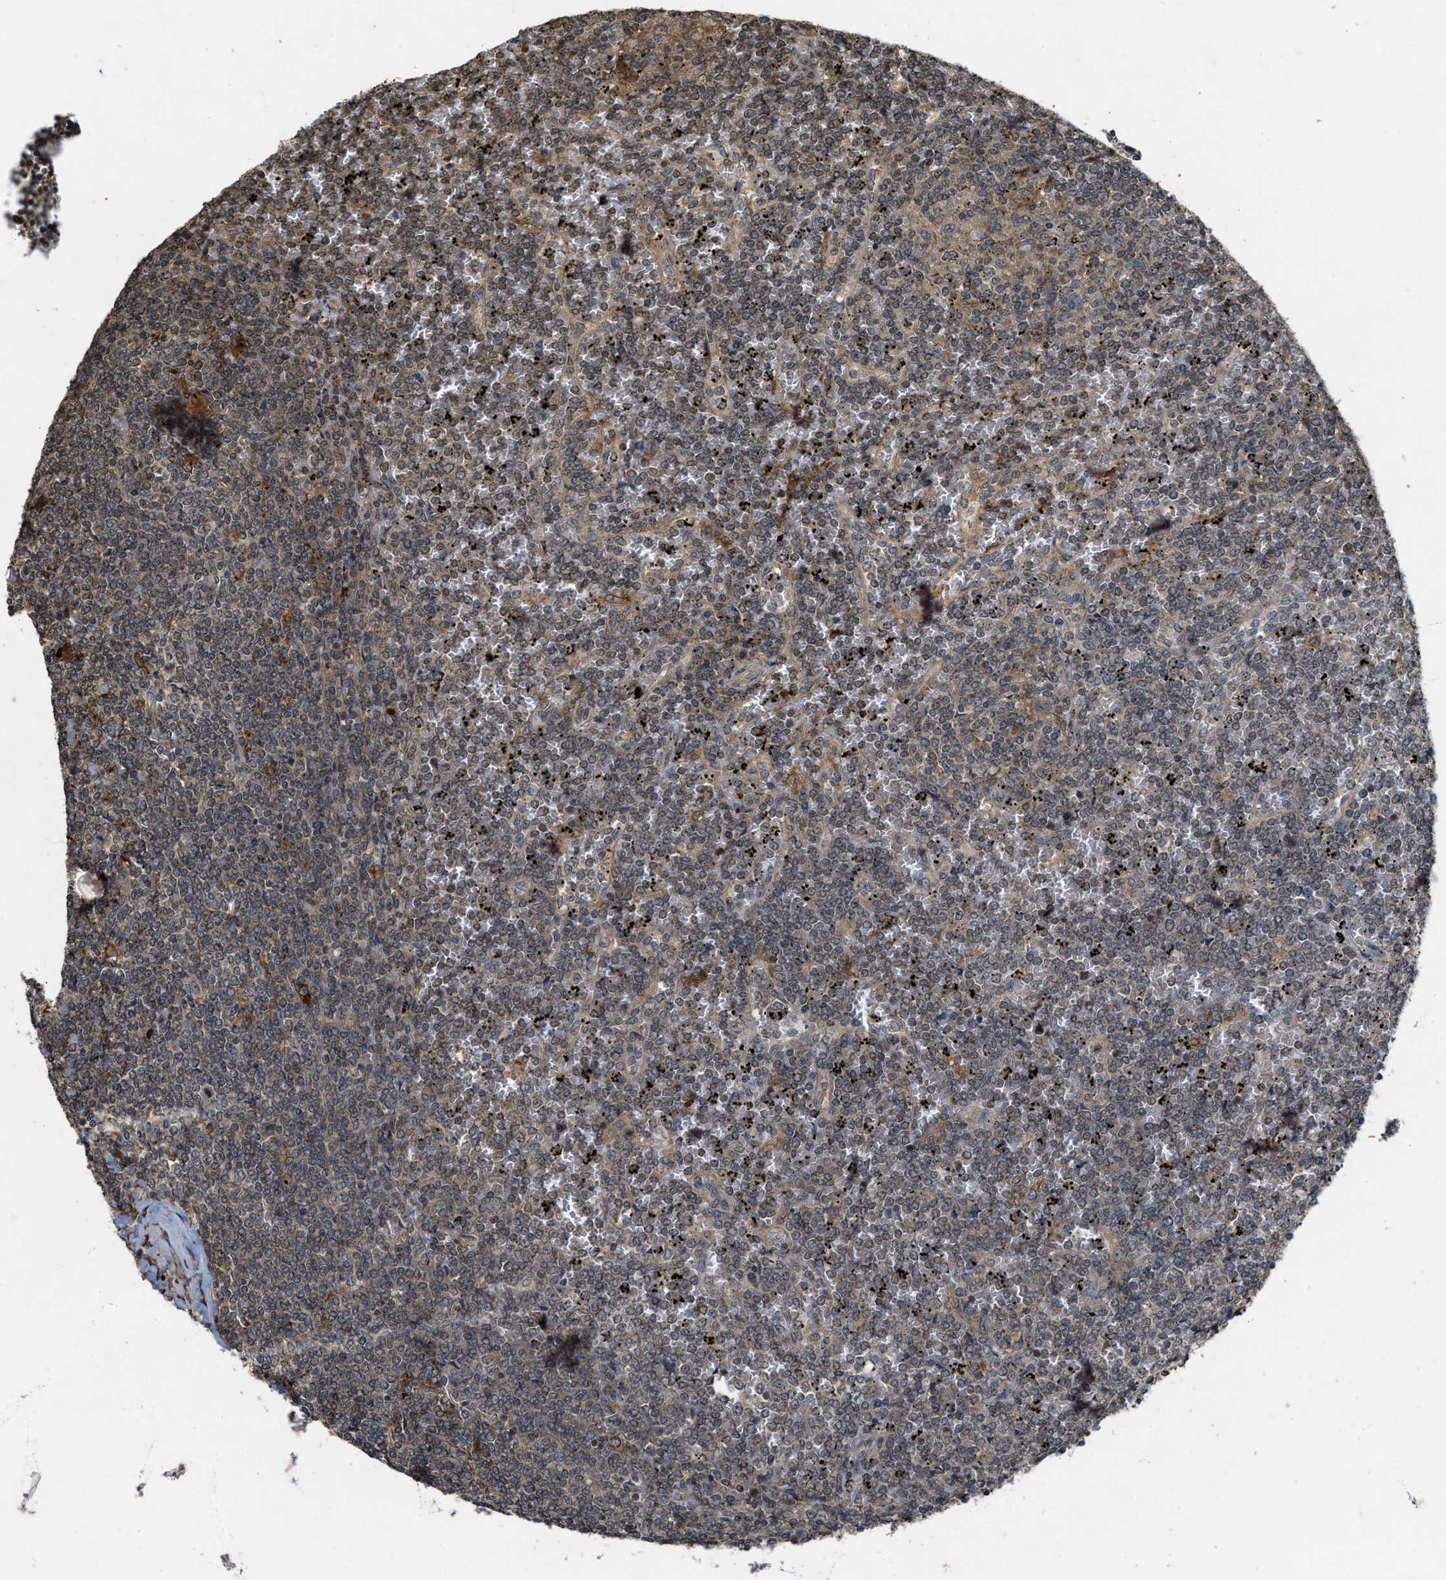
{"staining": {"intensity": "weak", "quantity": "25%-75%", "location": "cytoplasmic/membranous,nuclear"}, "tissue": "lymphoma", "cell_type": "Tumor cells", "image_type": "cancer", "snomed": [{"axis": "morphology", "description": "Malignant lymphoma, non-Hodgkin's type, Low grade"}, {"axis": "topography", "description": "Spleen"}], "caption": "Weak cytoplasmic/membranous and nuclear protein positivity is appreciated in approximately 25%-75% of tumor cells in lymphoma.", "gene": "KIF21A", "patient": {"sex": "female", "age": 19}}